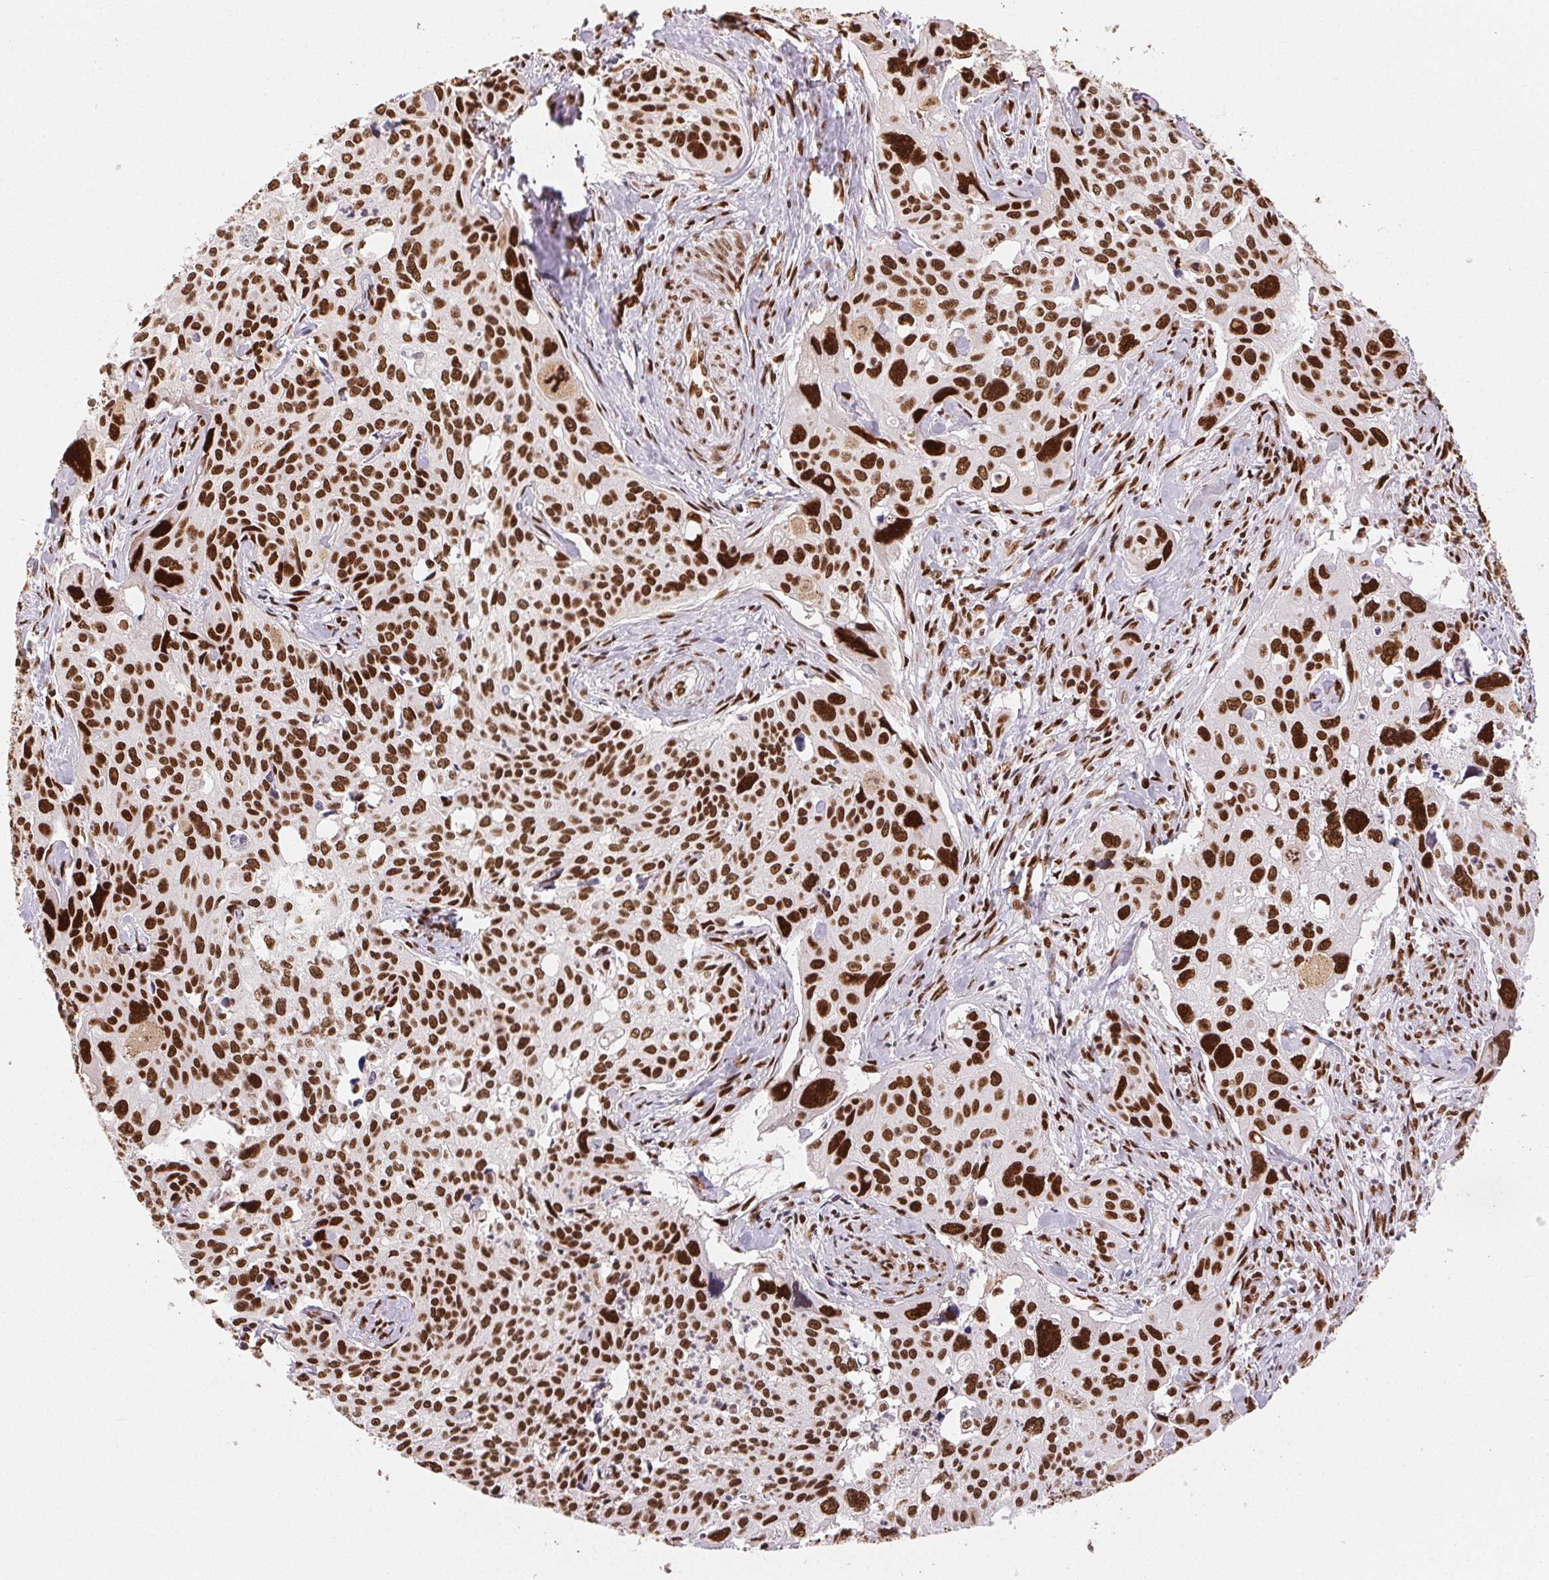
{"staining": {"intensity": "strong", "quantity": ">75%", "location": "nuclear"}, "tissue": "cervical cancer", "cell_type": "Tumor cells", "image_type": "cancer", "snomed": [{"axis": "morphology", "description": "Squamous cell carcinoma, NOS"}, {"axis": "topography", "description": "Cervix"}], "caption": "Strong nuclear staining for a protein is appreciated in about >75% of tumor cells of cervical cancer (squamous cell carcinoma) using immunohistochemistry.", "gene": "ZNF80", "patient": {"sex": "female", "age": 31}}